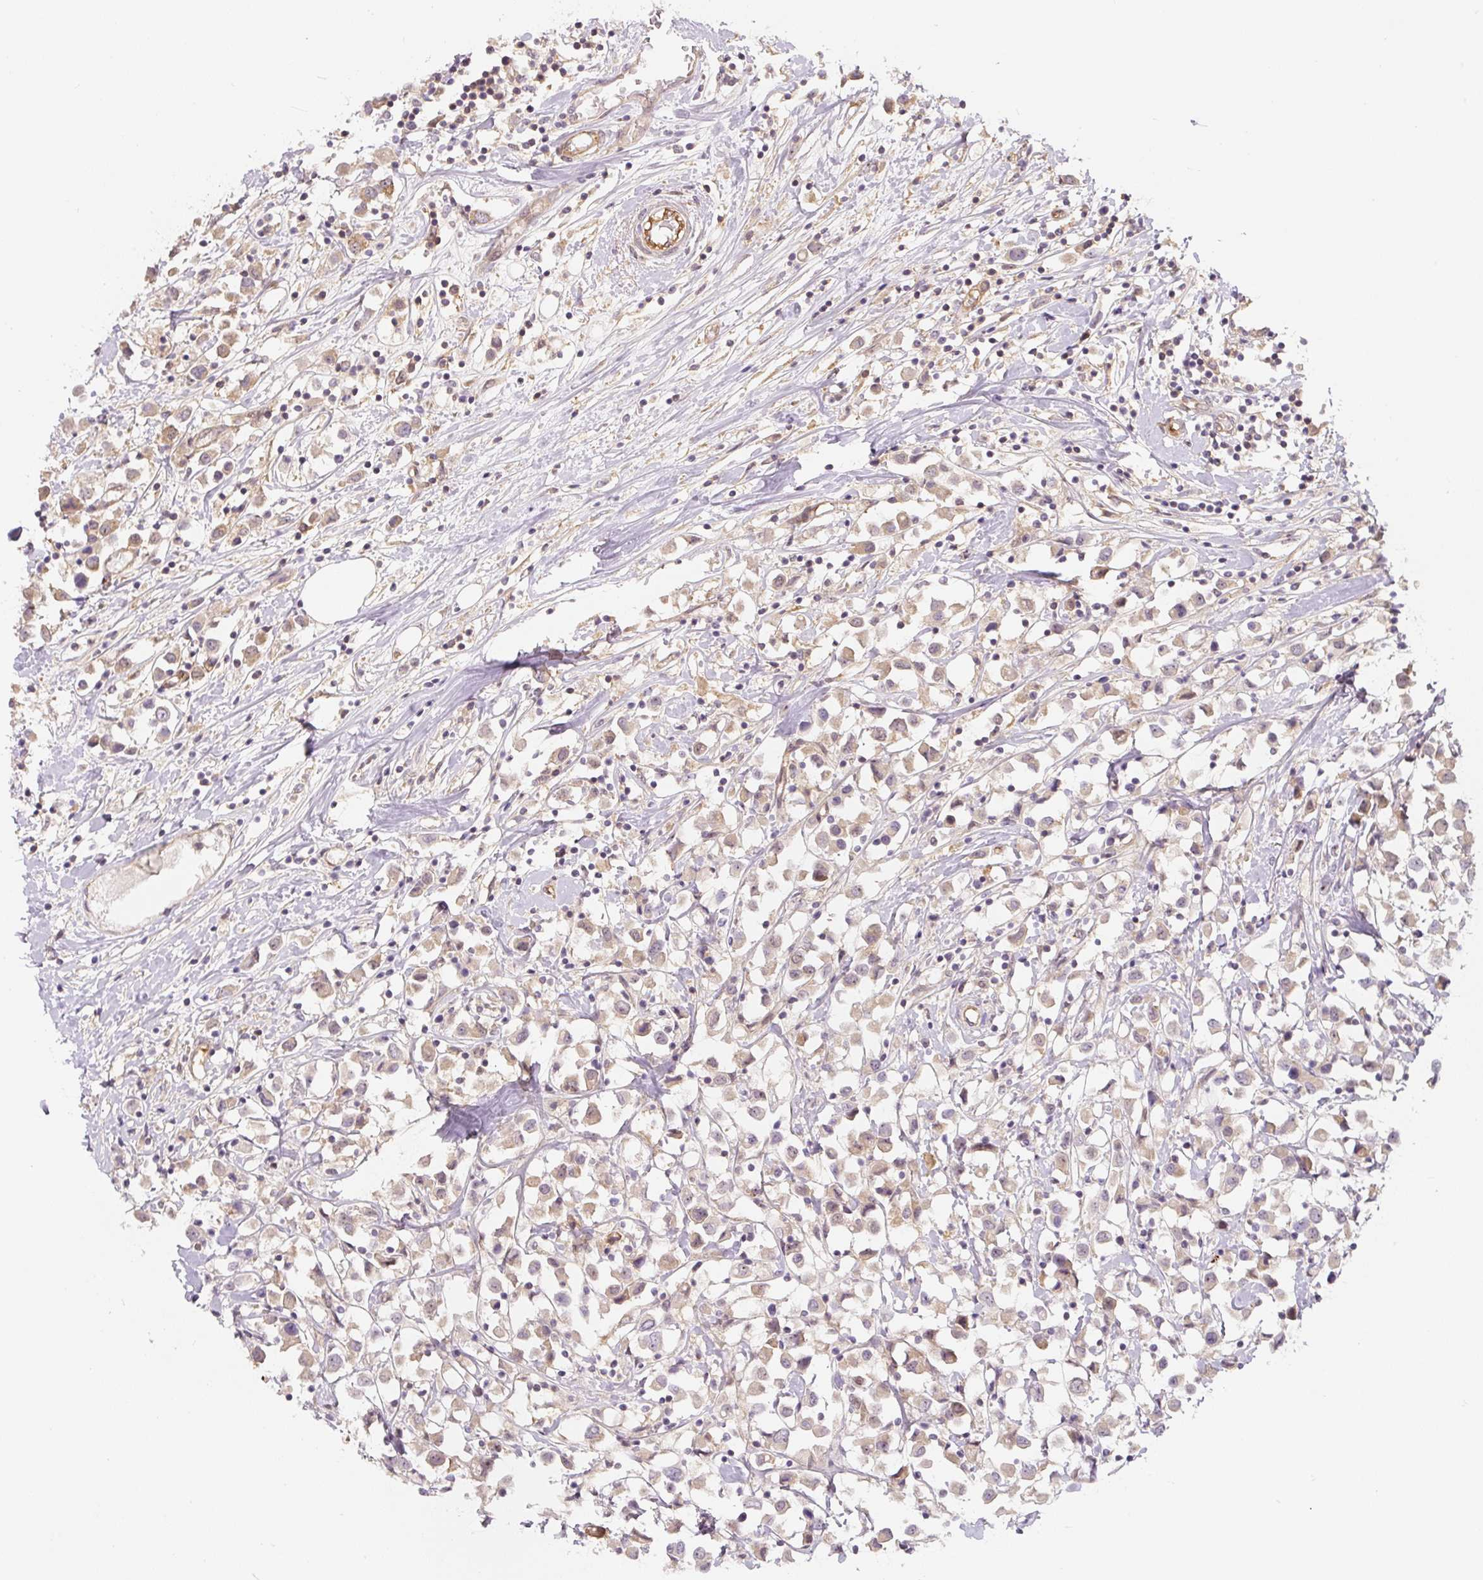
{"staining": {"intensity": "weak", "quantity": "25%-75%", "location": "cytoplasmic/membranous"}, "tissue": "breast cancer", "cell_type": "Tumor cells", "image_type": "cancer", "snomed": [{"axis": "morphology", "description": "Duct carcinoma"}, {"axis": "topography", "description": "Breast"}], "caption": "High-power microscopy captured an immunohistochemistry micrograph of breast cancer (infiltrating ductal carcinoma), revealing weak cytoplasmic/membranous positivity in approximately 25%-75% of tumor cells. (DAB = brown stain, brightfield microscopy at high magnification).", "gene": "PWWP3B", "patient": {"sex": "female", "age": 61}}